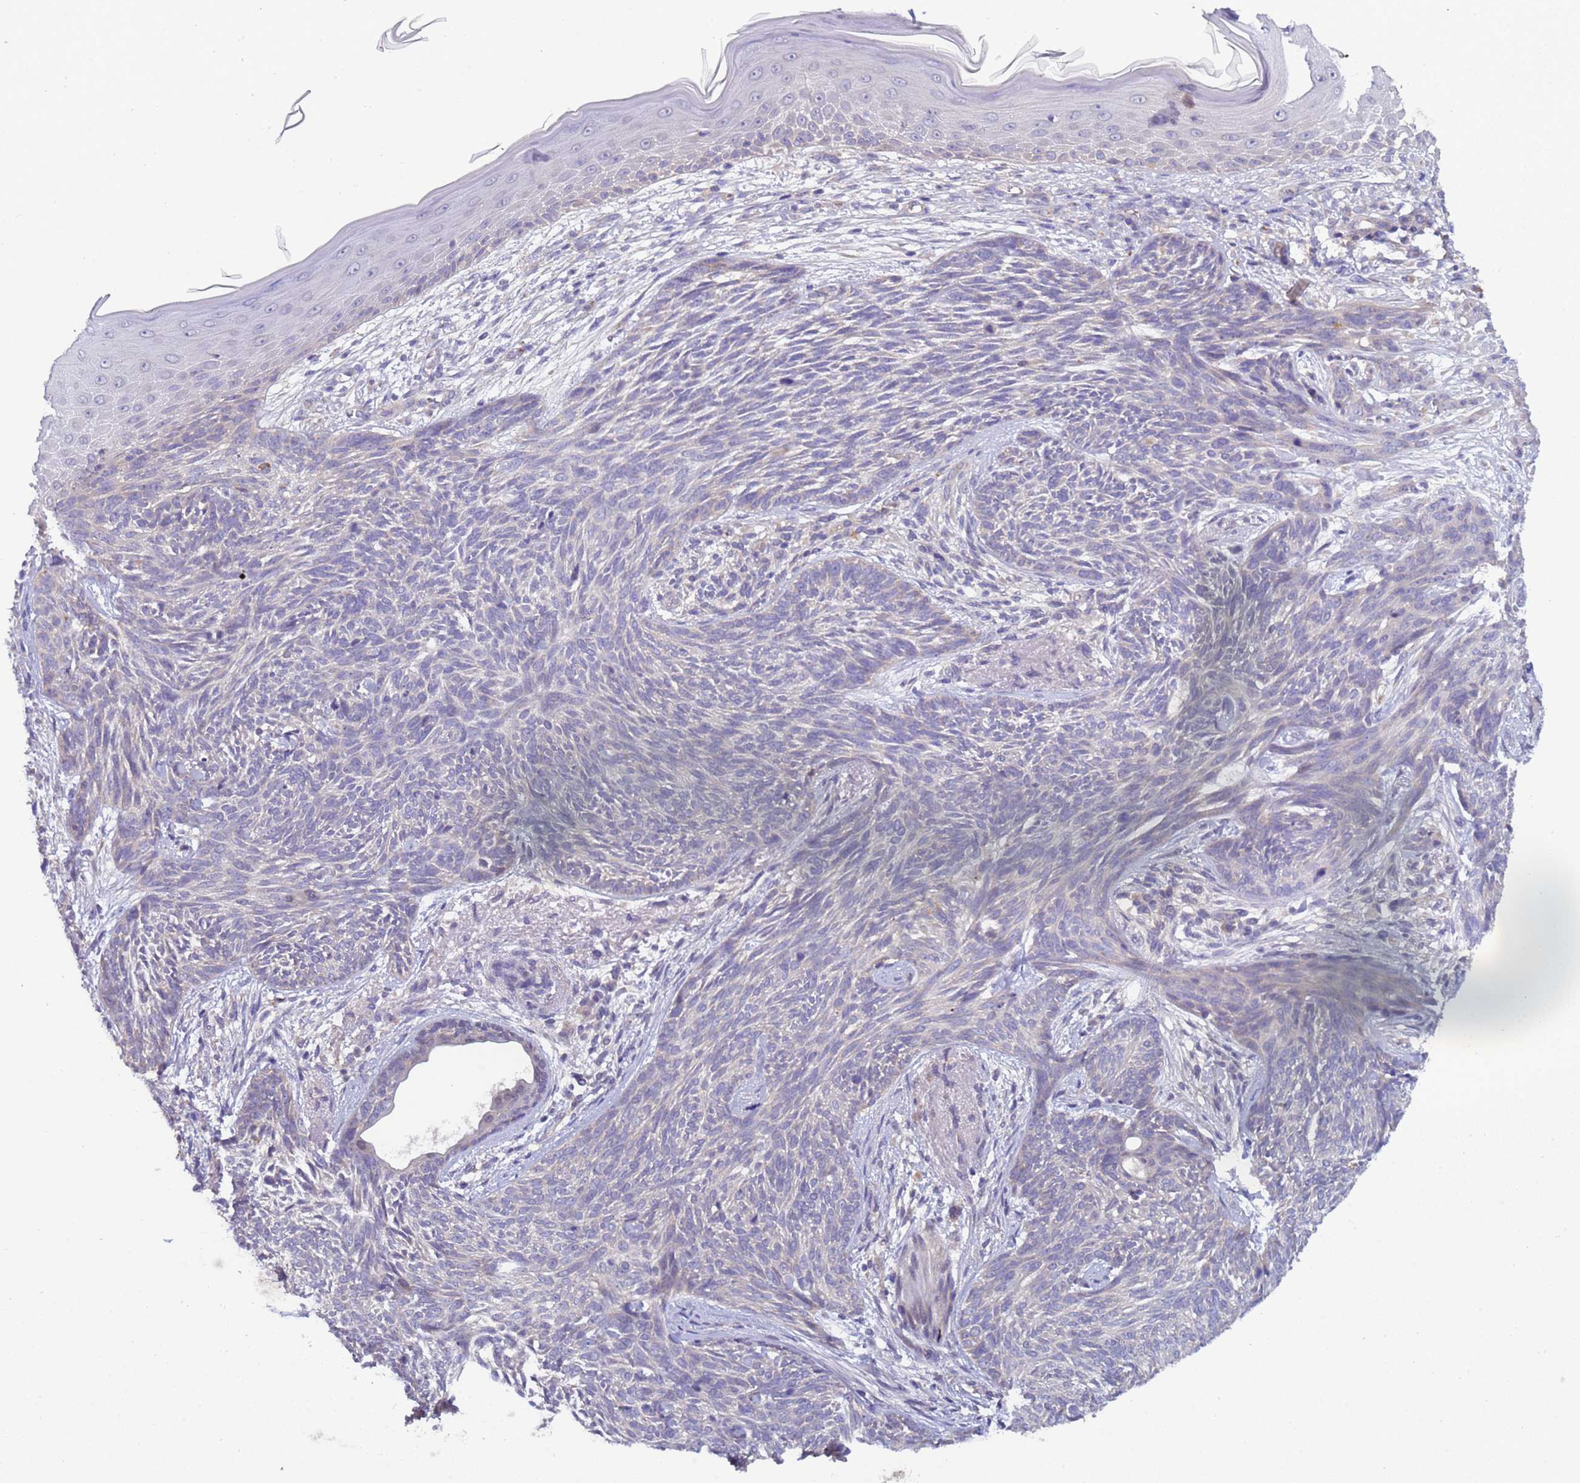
{"staining": {"intensity": "negative", "quantity": "none", "location": "none"}, "tissue": "skin cancer", "cell_type": "Tumor cells", "image_type": "cancer", "snomed": [{"axis": "morphology", "description": "Basal cell carcinoma"}, {"axis": "topography", "description": "Skin"}], "caption": "IHC histopathology image of skin cancer stained for a protein (brown), which demonstrates no staining in tumor cells. (DAB (3,3'-diaminobenzidine) immunohistochemistry with hematoxylin counter stain).", "gene": "ZNF248", "patient": {"sex": "male", "age": 73}}